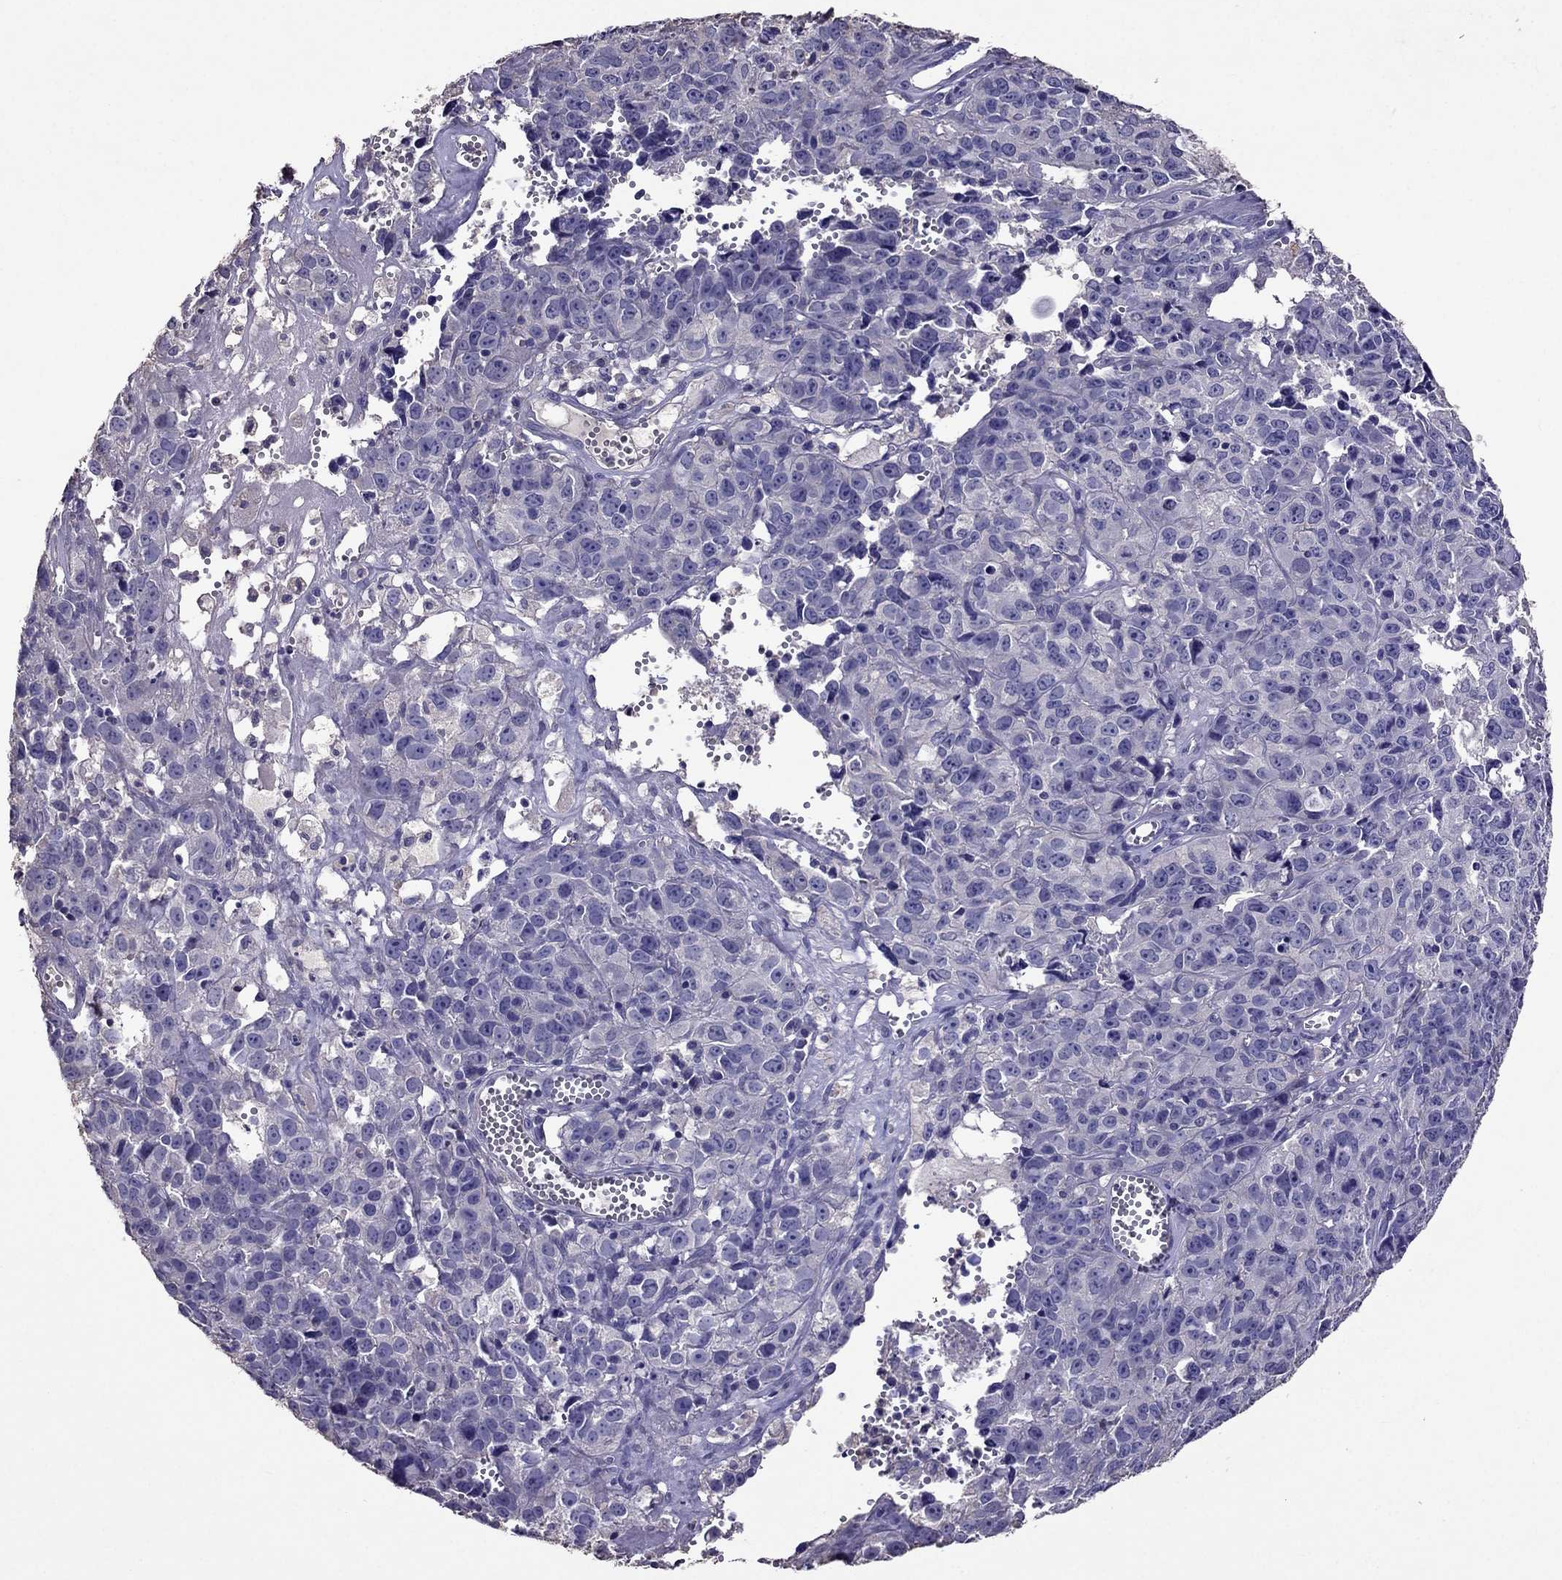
{"staining": {"intensity": "negative", "quantity": "none", "location": "none"}, "tissue": "cervical cancer", "cell_type": "Tumor cells", "image_type": "cancer", "snomed": [{"axis": "morphology", "description": "Squamous cell carcinoma, NOS"}, {"axis": "topography", "description": "Cervix"}], "caption": "This is a image of immunohistochemistry staining of squamous cell carcinoma (cervical), which shows no expression in tumor cells.", "gene": "NKX3-1", "patient": {"sex": "female", "age": 28}}